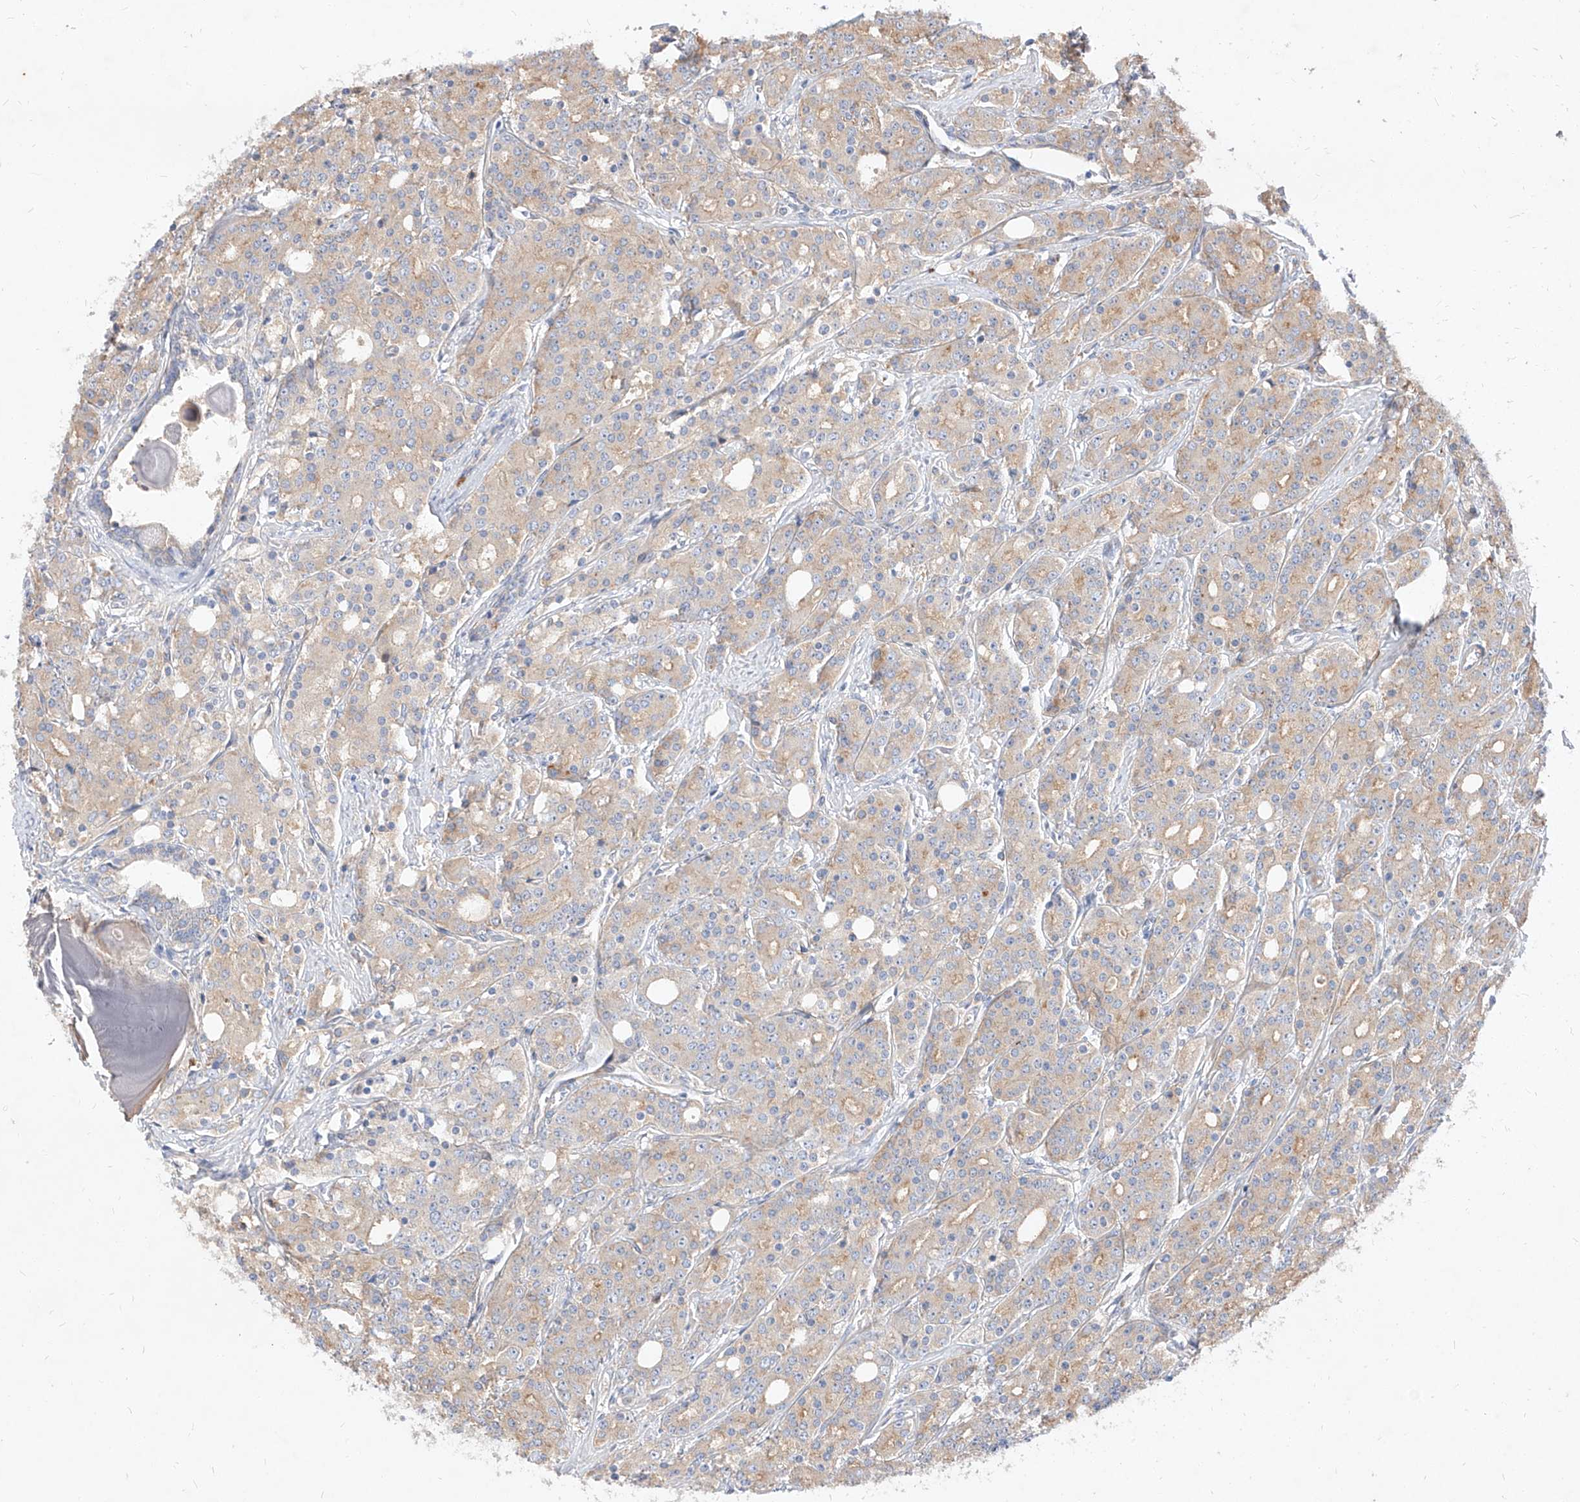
{"staining": {"intensity": "weak", "quantity": "25%-75%", "location": "cytoplasmic/membranous"}, "tissue": "prostate cancer", "cell_type": "Tumor cells", "image_type": "cancer", "snomed": [{"axis": "morphology", "description": "Adenocarcinoma, High grade"}, {"axis": "topography", "description": "Prostate"}], "caption": "Protein expression by immunohistochemistry (IHC) demonstrates weak cytoplasmic/membranous staining in about 25%-75% of tumor cells in prostate cancer.", "gene": "DIRAS3", "patient": {"sex": "male", "age": 62}}